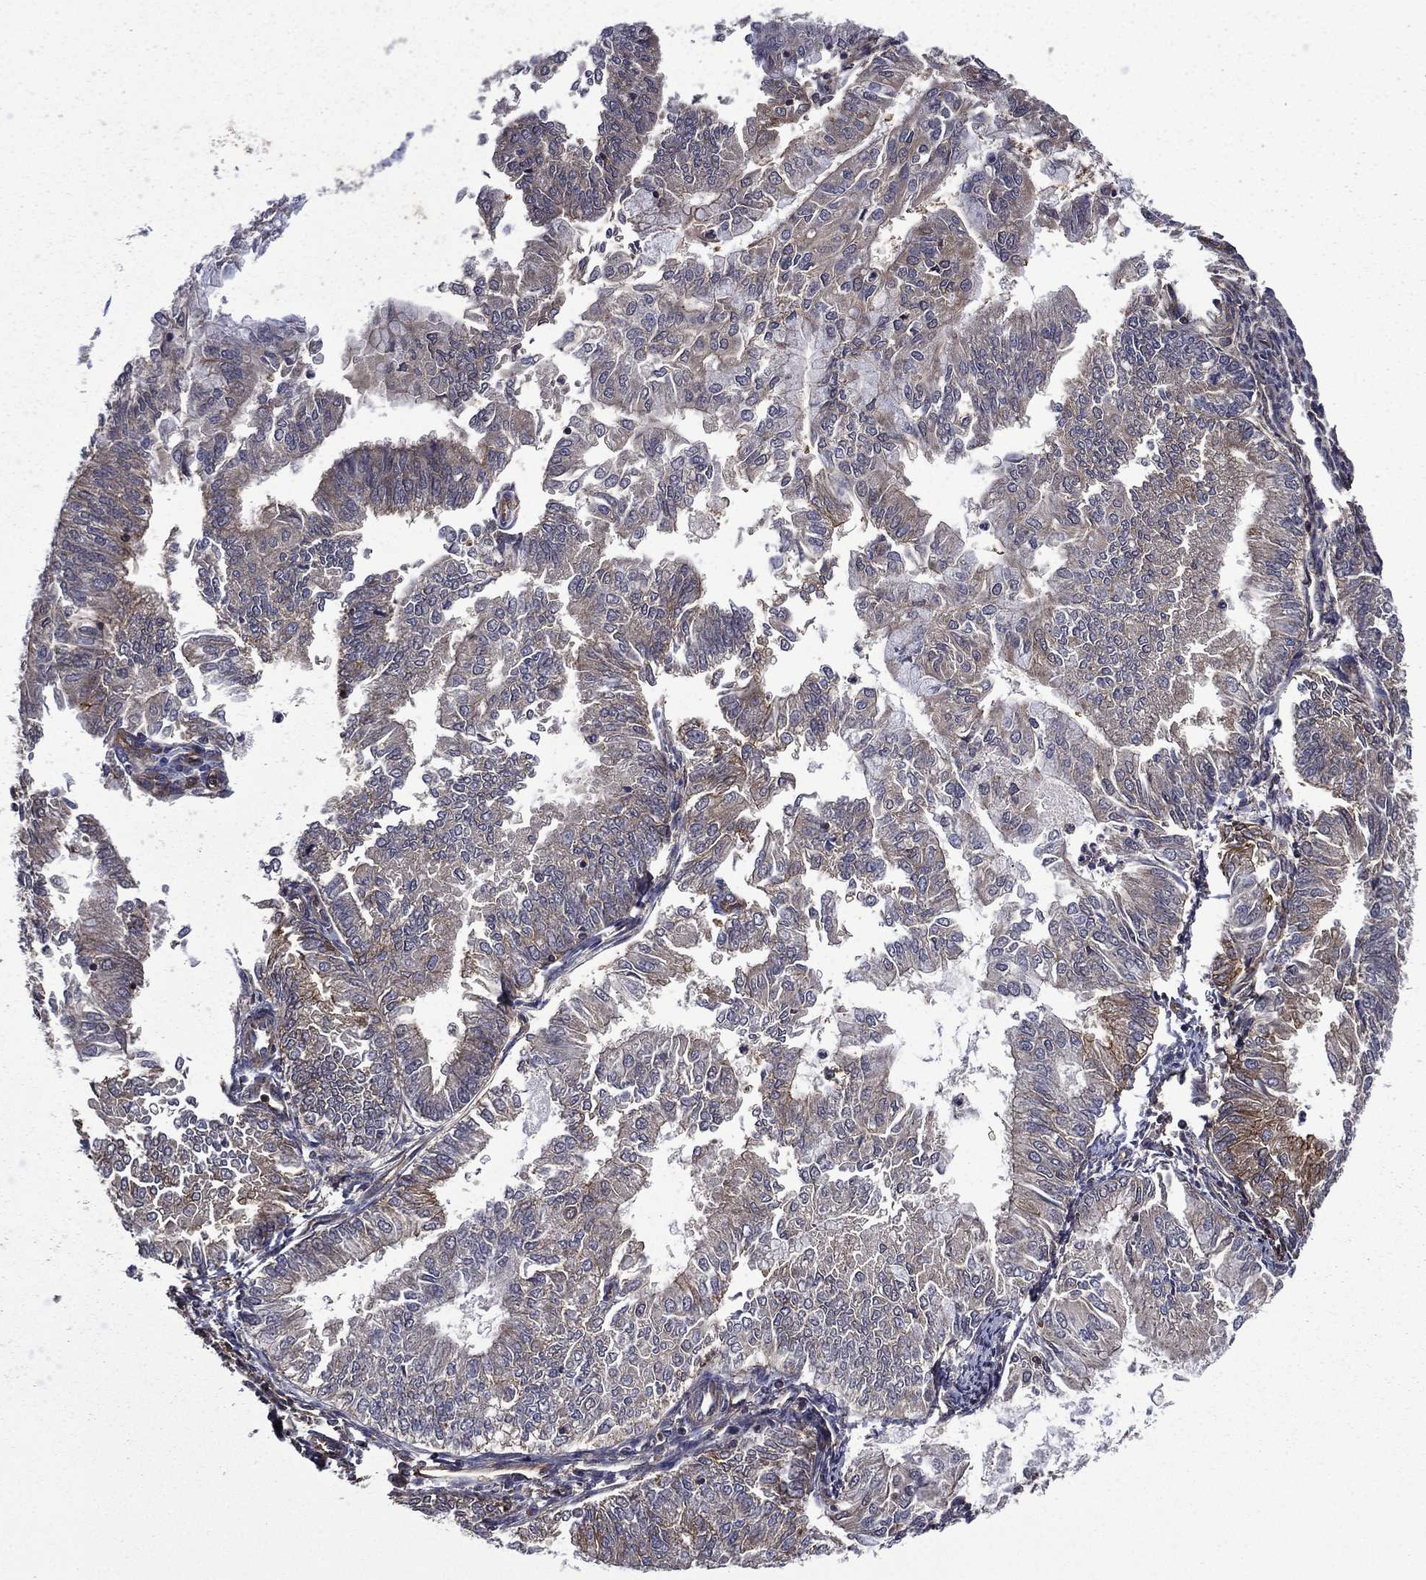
{"staining": {"intensity": "moderate", "quantity": "<25%", "location": "cytoplasmic/membranous"}, "tissue": "endometrial cancer", "cell_type": "Tumor cells", "image_type": "cancer", "snomed": [{"axis": "morphology", "description": "Adenocarcinoma, NOS"}, {"axis": "topography", "description": "Endometrium"}], "caption": "Protein positivity by immunohistochemistry (IHC) exhibits moderate cytoplasmic/membranous expression in about <25% of tumor cells in endometrial cancer.", "gene": "PLPP3", "patient": {"sex": "female", "age": 59}}